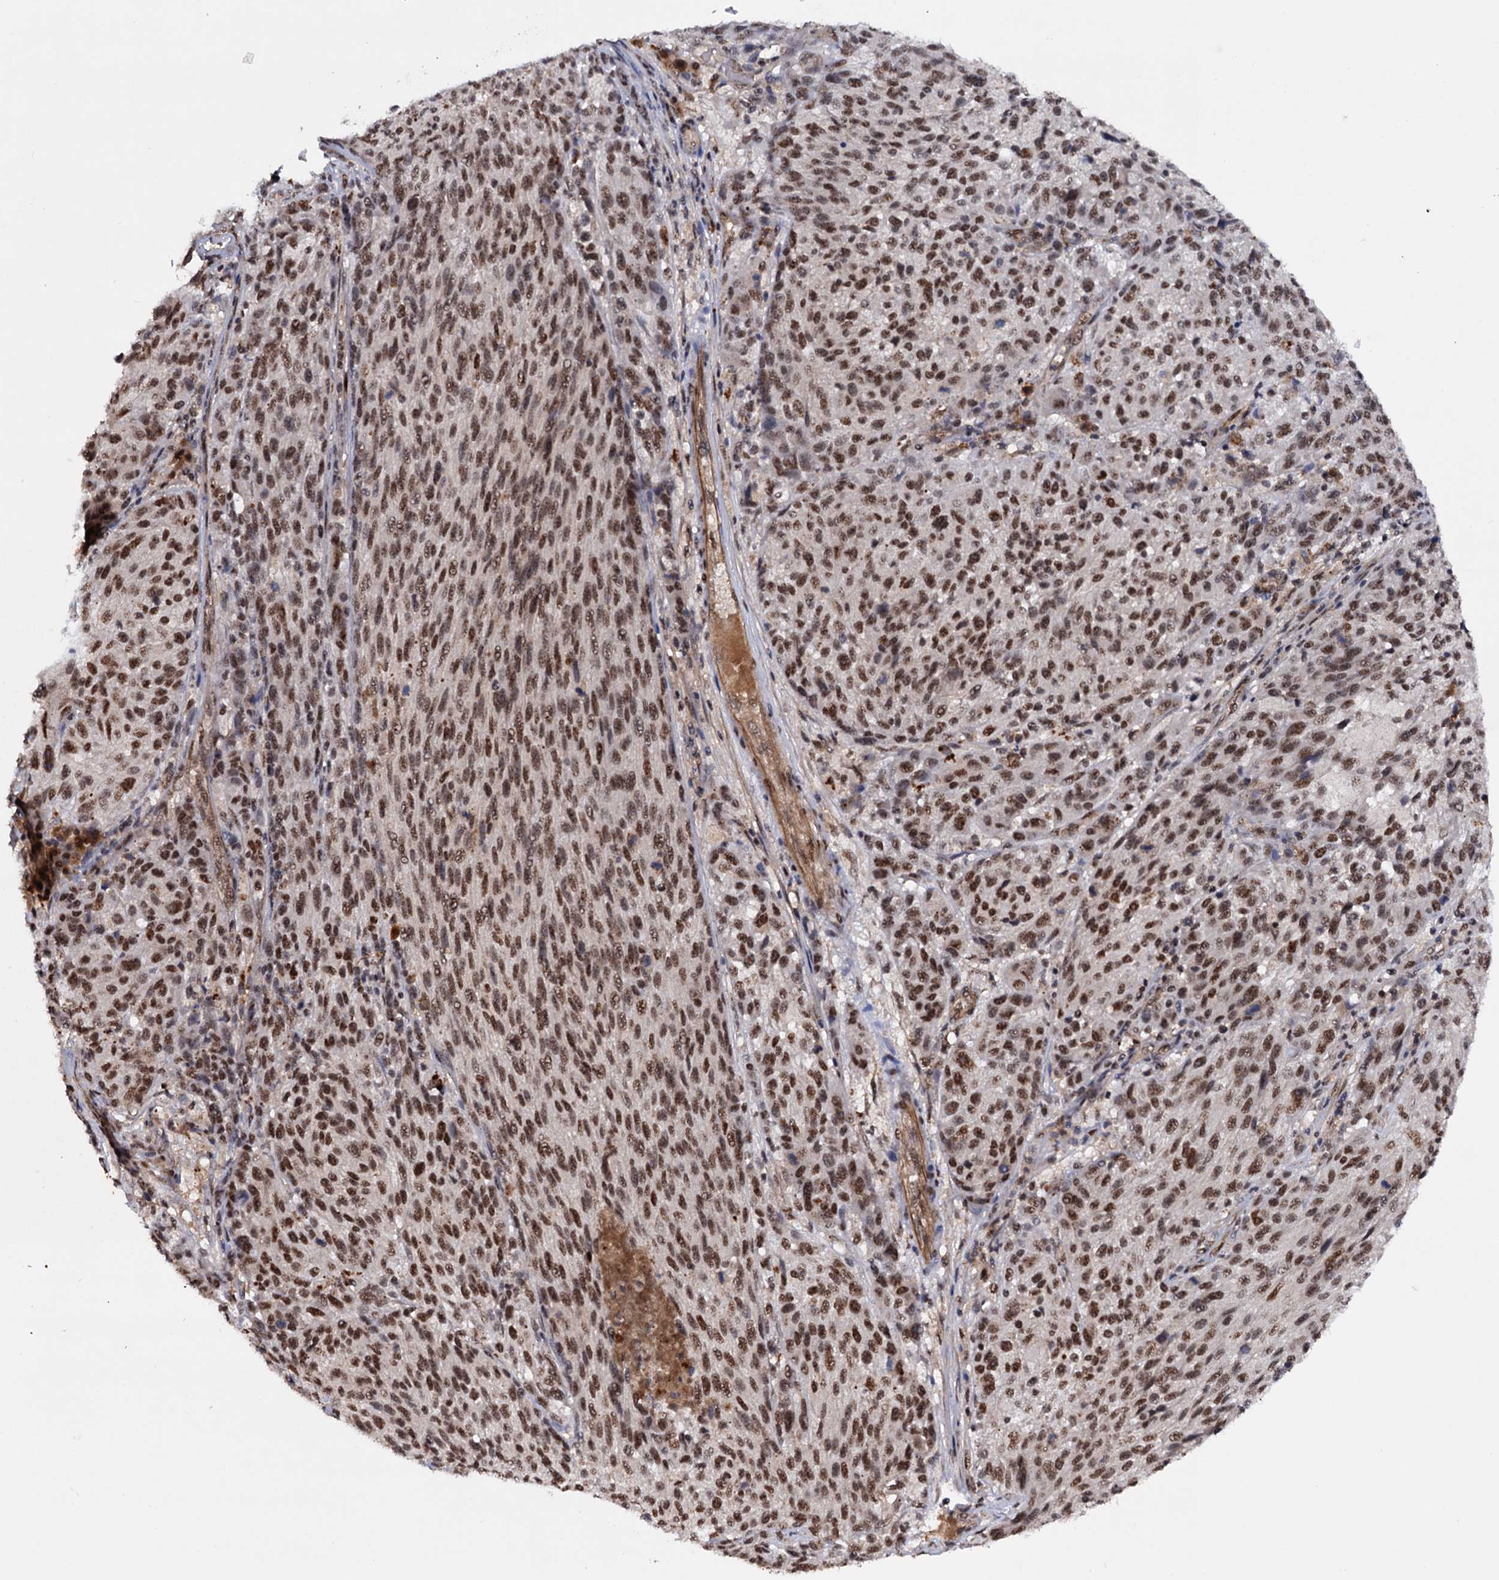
{"staining": {"intensity": "strong", "quantity": ">75%", "location": "nuclear"}, "tissue": "melanoma", "cell_type": "Tumor cells", "image_type": "cancer", "snomed": [{"axis": "morphology", "description": "Malignant melanoma, NOS"}, {"axis": "topography", "description": "Skin"}], "caption": "Protein staining of melanoma tissue reveals strong nuclear expression in approximately >75% of tumor cells.", "gene": "TBC1D12", "patient": {"sex": "male", "age": 53}}